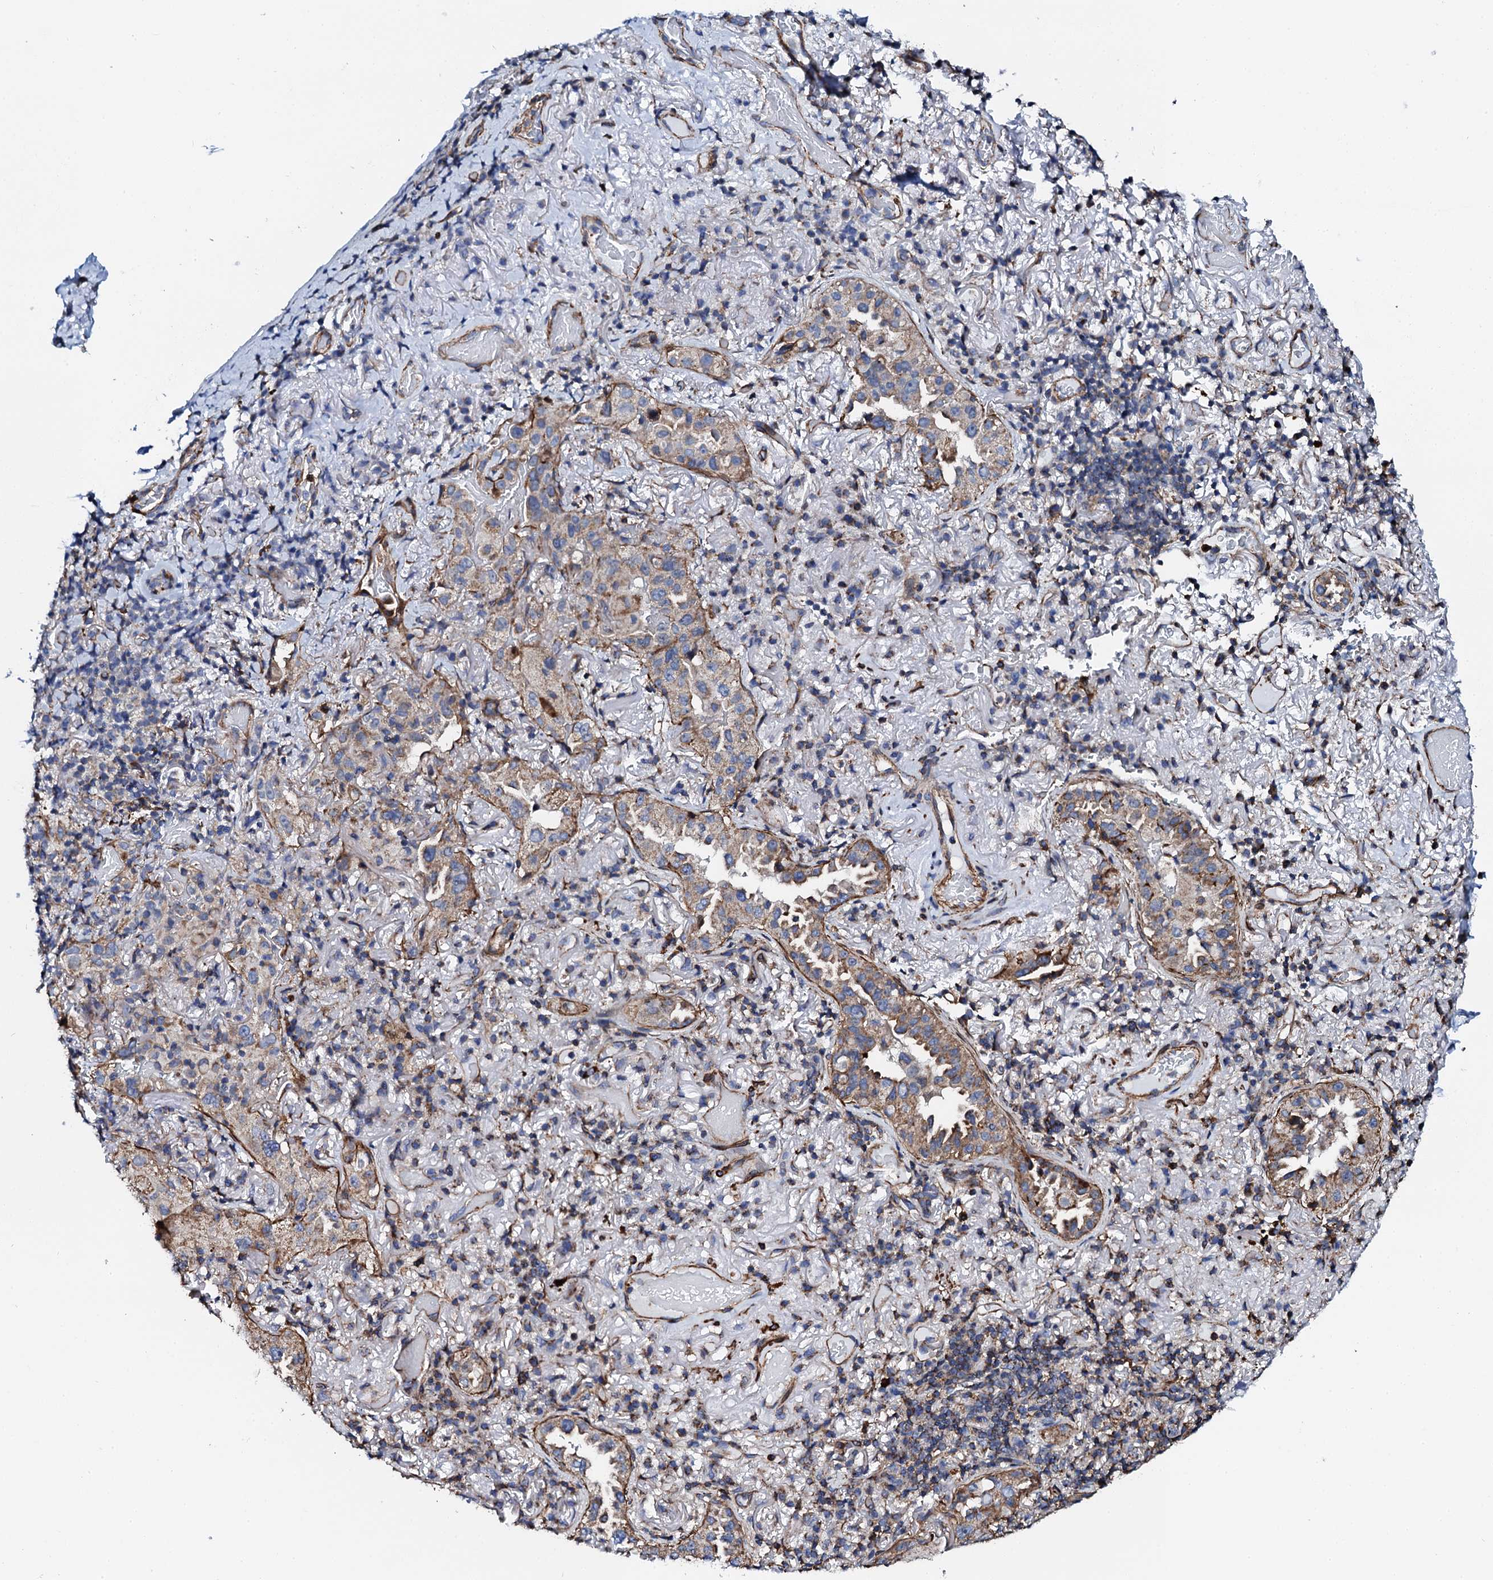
{"staining": {"intensity": "moderate", "quantity": "25%-75%", "location": "cytoplasmic/membranous"}, "tissue": "lung cancer", "cell_type": "Tumor cells", "image_type": "cancer", "snomed": [{"axis": "morphology", "description": "Adenocarcinoma, NOS"}, {"axis": "topography", "description": "Lung"}], "caption": "Human lung cancer (adenocarcinoma) stained with a brown dye shows moderate cytoplasmic/membranous positive staining in about 25%-75% of tumor cells.", "gene": "INTS10", "patient": {"sex": "female", "age": 69}}